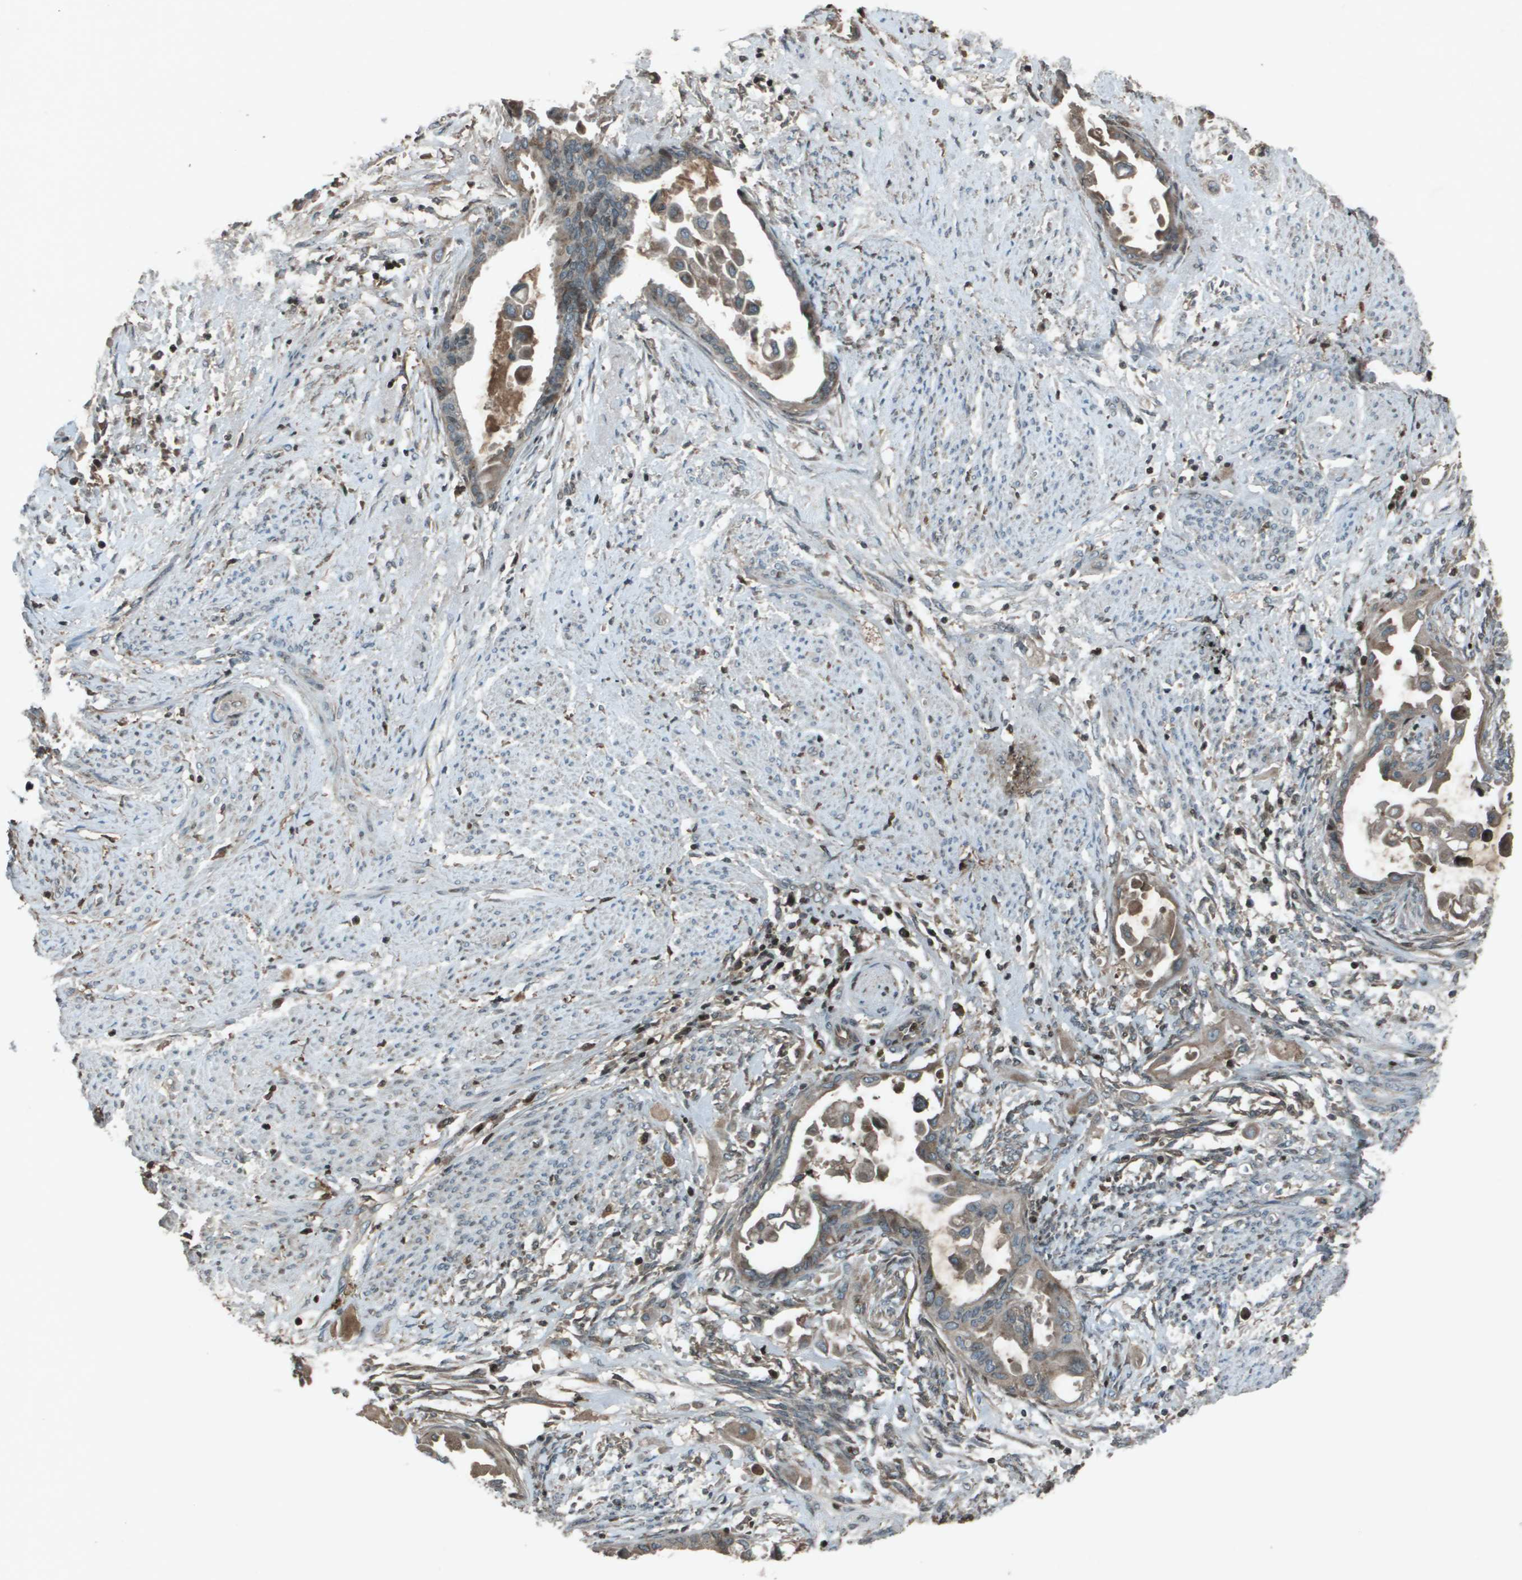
{"staining": {"intensity": "weak", "quantity": "<25%", "location": "cytoplasmic/membranous"}, "tissue": "cervical cancer", "cell_type": "Tumor cells", "image_type": "cancer", "snomed": [{"axis": "morphology", "description": "Normal tissue, NOS"}, {"axis": "morphology", "description": "Adenocarcinoma, NOS"}, {"axis": "topography", "description": "Cervix"}, {"axis": "topography", "description": "Endometrium"}], "caption": "Cervical cancer was stained to show a protein in brown. There is no significant staining in tumor cells.", "gene": "CXCL12", "patient": {"sex": "female", "age": 86}}